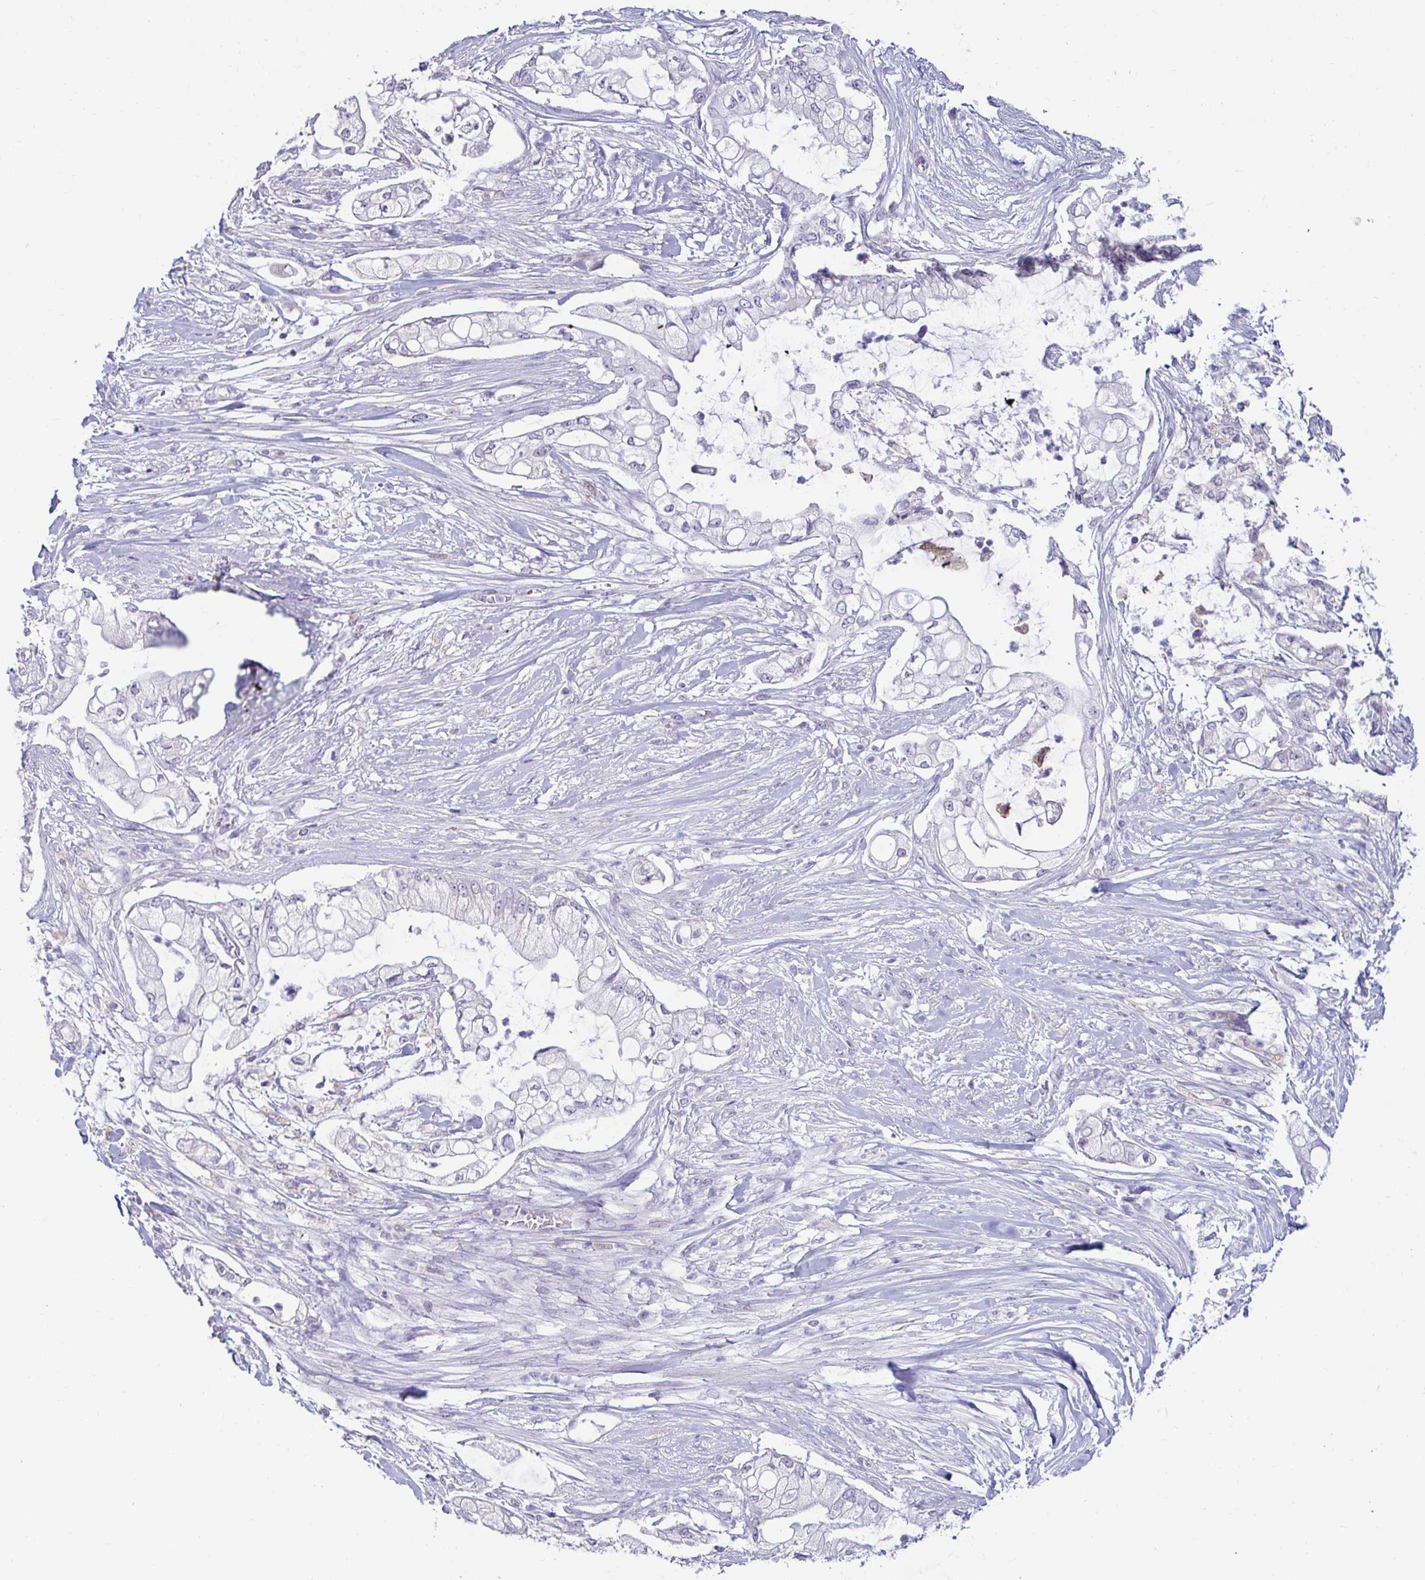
{"staining": {"intensity": "negative", "quantity": "none", "location": "none"}, "tissue": "pancreatic cancer", "cell_type": "Tumor cells", "image_type": "cancer", "snomed": [{"axis": "morphology", "description": "Adenocarcinoma, NOS"}, {"axis": "topography", "description": "Pancreas"}], "caption": "A high-resolution histopathology image shows immunohistochemistry staining of pancreatic cancer (adenocarcinoma), which demonstrates no significant expression in tumor cells. Nuclei are stained in blue.", "gene": "GSTM1", "patient": {"sex": "female", "age": 69}}